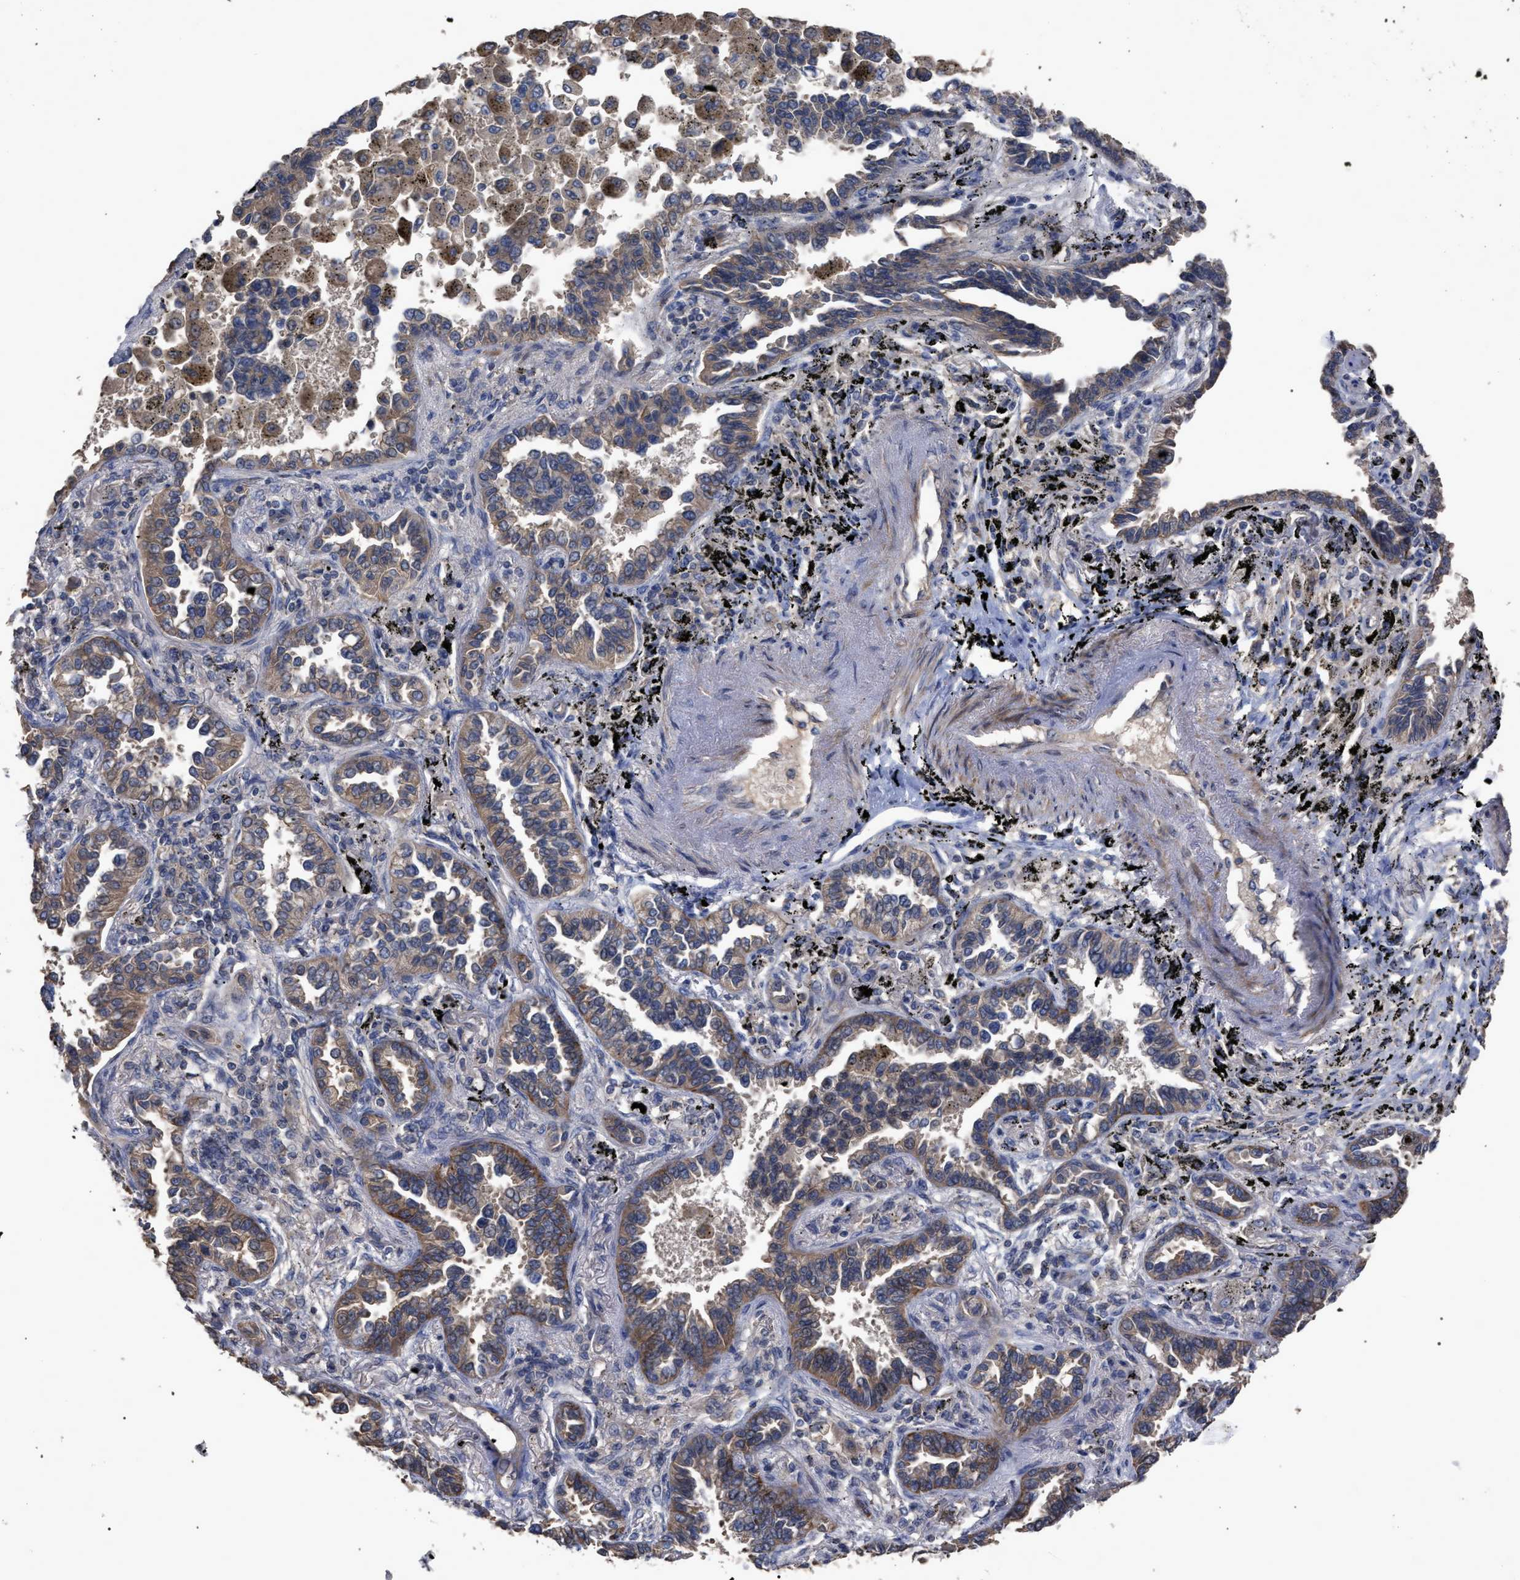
{"staining": {"intensity": "weak", "quantity": ">75%", "location": "cytoplasmic/membranous"}, "tissue": "lung cancer", "cell_type": "Tumor cells", "image_type": "cancer", "snomed": [{"axis": "morphology", "description": "Normal tissue, NOS"}, {"axis": "morphology", "description": "Adenocarcinoma, NOS"}, {"axis": "topography", "description": "Lung"}], "caption": "Brown immunohistochemical staining in adenocarcinoma (lung) demonstrates weak cytoplasmic/membranous expression in approximately >75% of tumor cells. Immunohistochemistry (ihc) stains the protein in brown and the nuclei are stained blue.", "gene": "BTN2A1", "patient": {"sex": "male", "age": 59}}